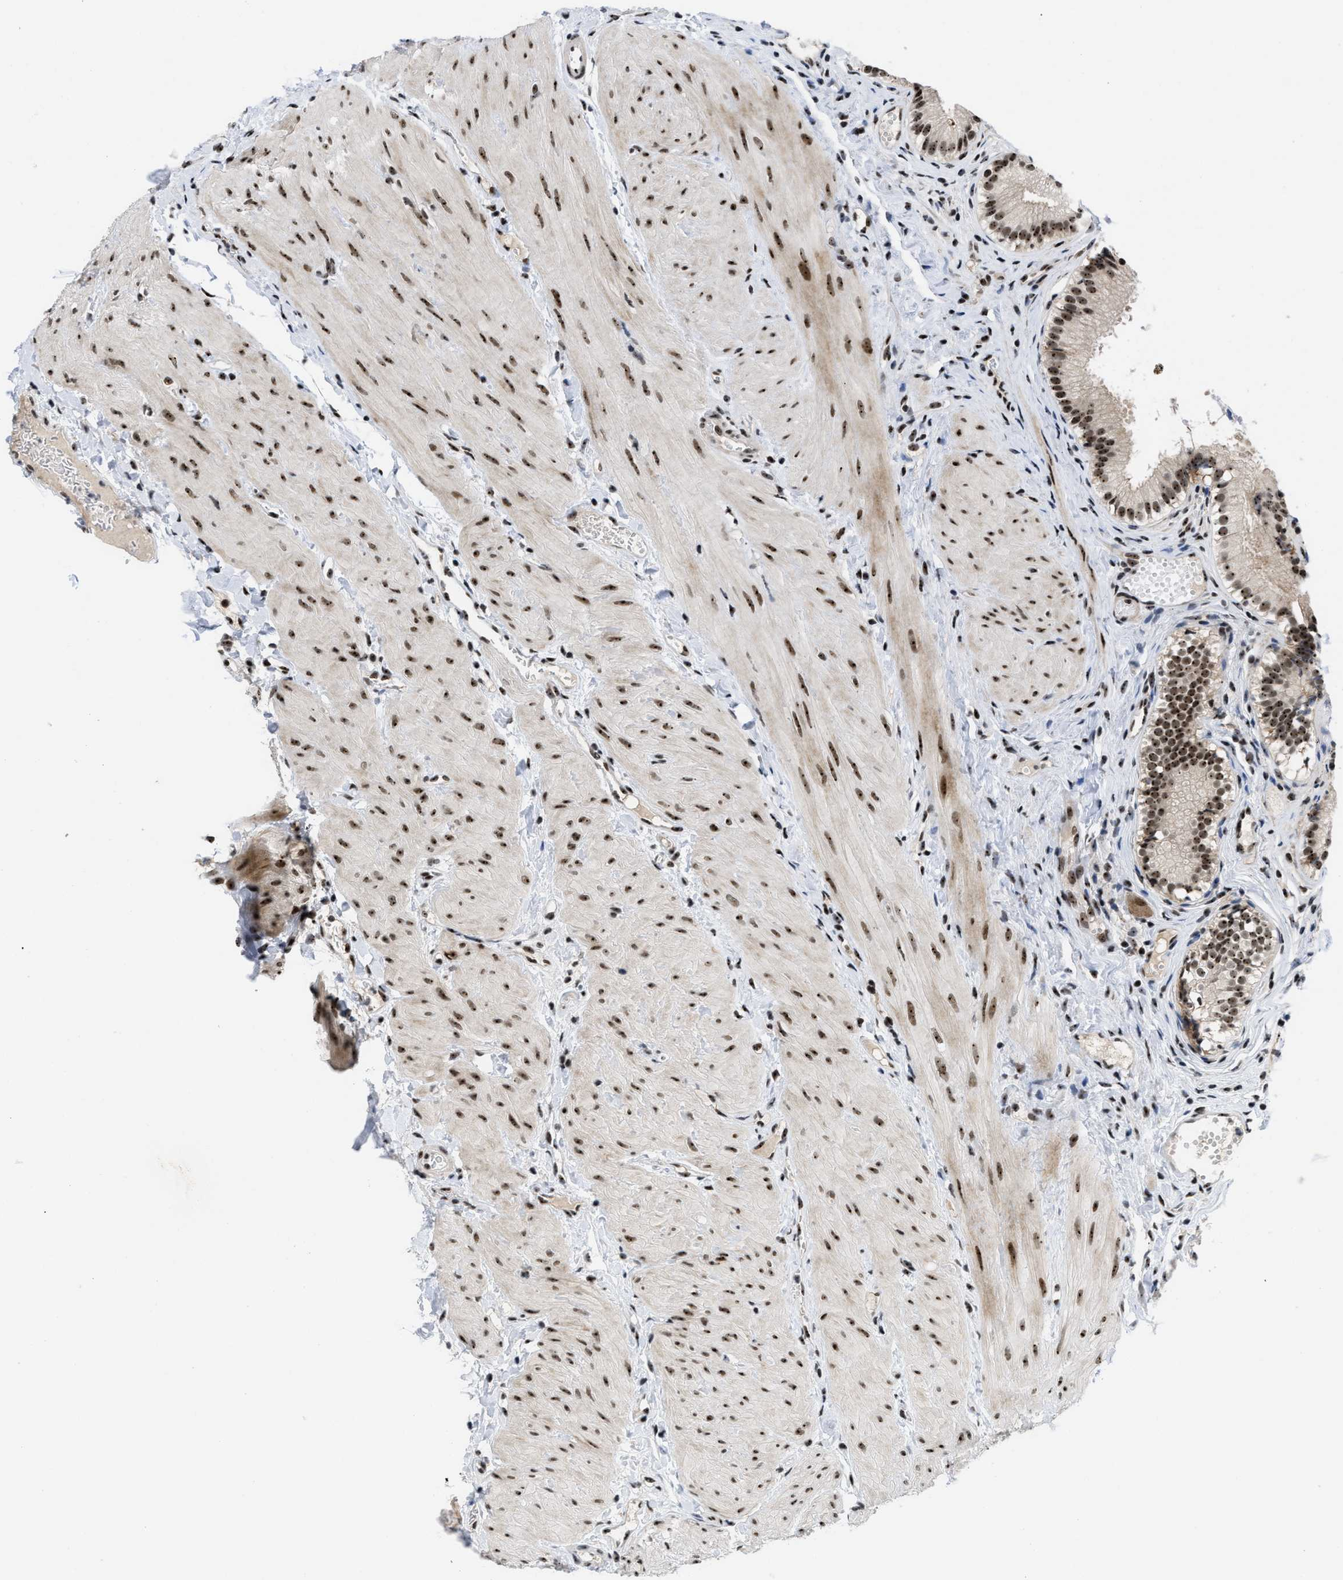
{"staining": {"intensity": "strong", "quantity": ">75%", "location": "nuclear"}, "tissue": "gallbladder", "cell_type": "Glandular cells", "image_type": "normal", "snomed": [{"axis": "morphology", "description": "Normal tissue, NOS"}, {"axis": "topography", "description": "Gallbladder"}], "caption": "Unremarkable gallbladder was stained to show a protein in brown. There is high levels of strong nuclear expression in approximately >75% of glandular cells. The staining was performed using DAB to visualize the protein expression in brown, while the nuclei were stained in blue with hematoxylin (Magnification: 20x).", "gene": "NOP58", "patient": {"sex": "female", "age": 26}}